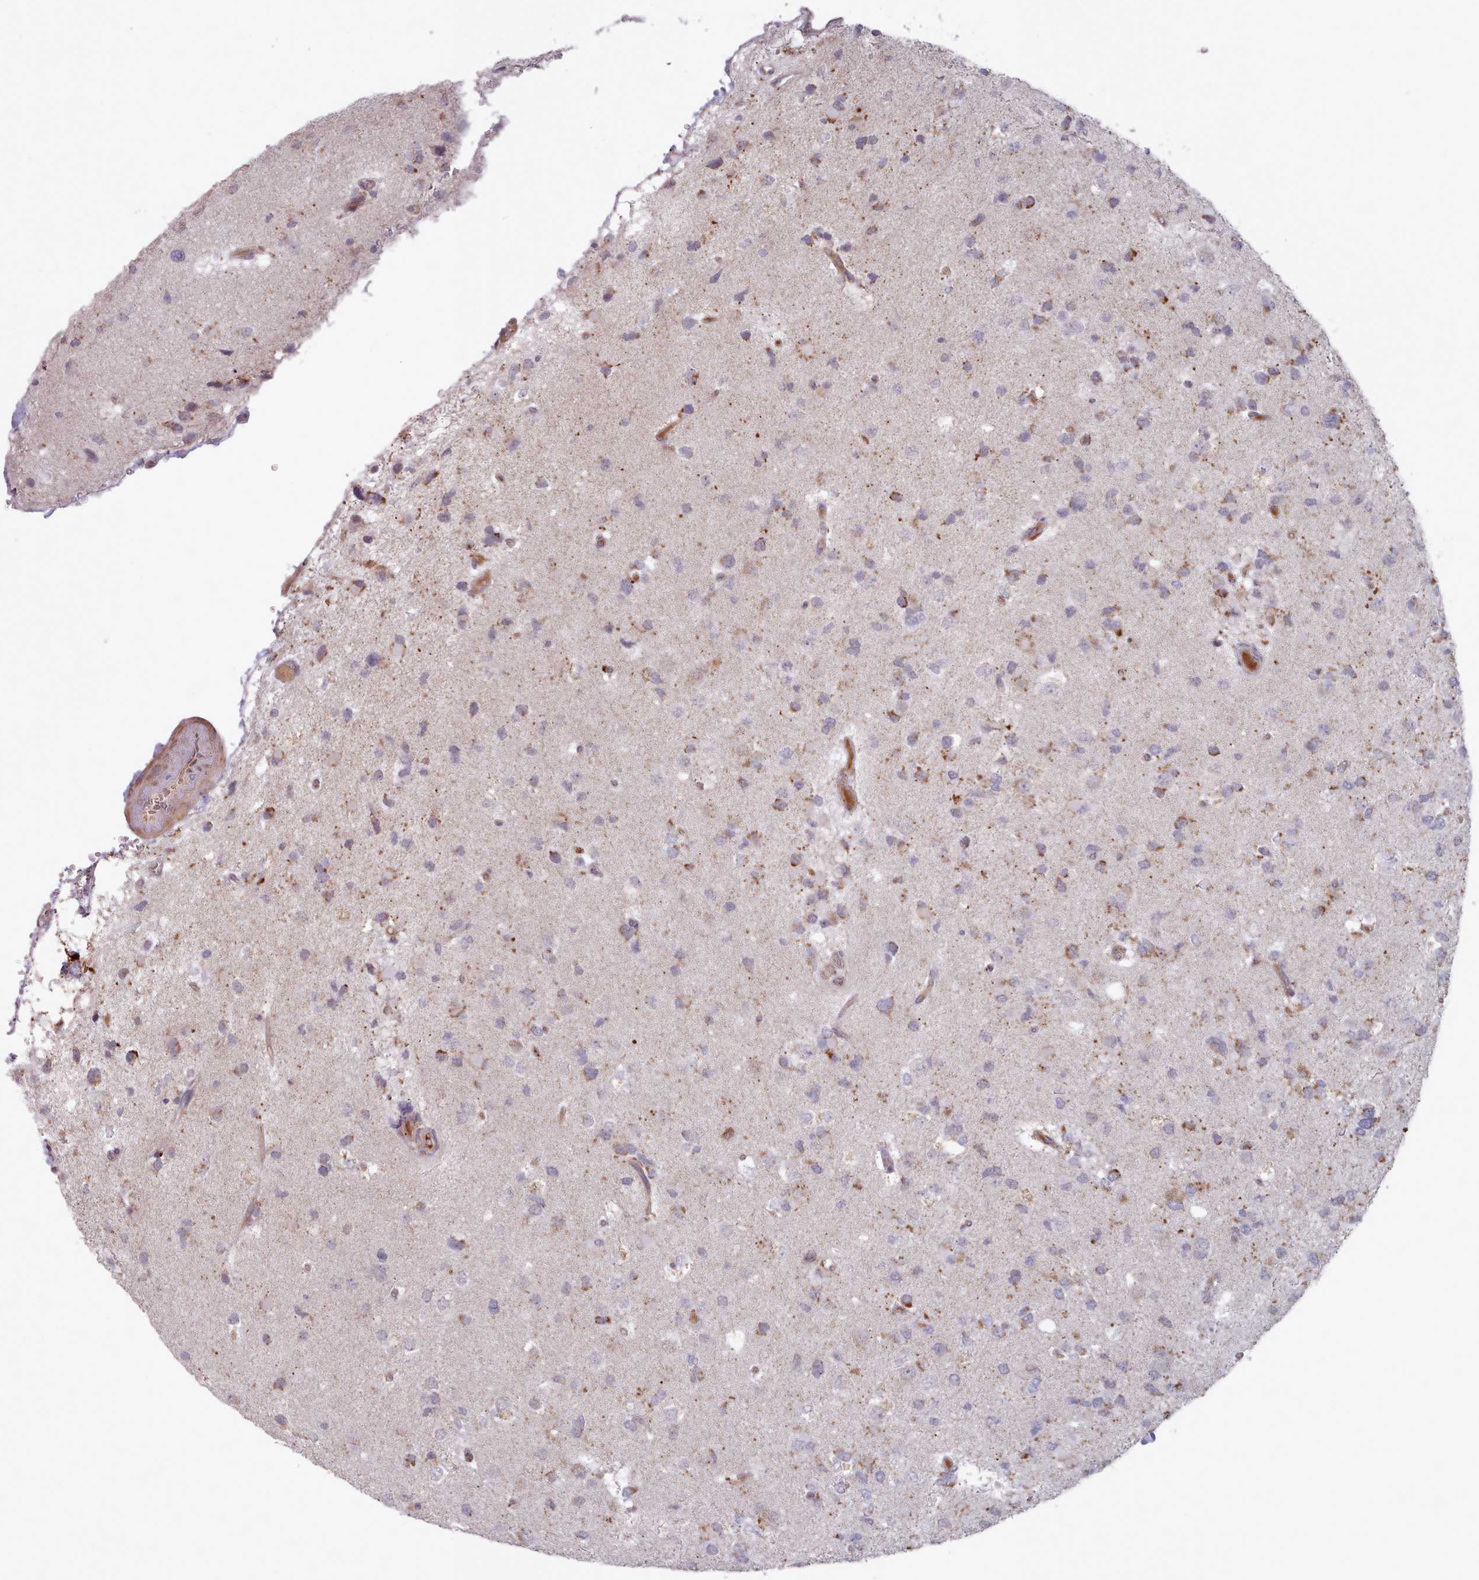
{"staining": {"intensity": "moderate", "quantity": "25%-75%", "location": "cytoplasmic/membranous"}, "tissue": "glioma", "cell_type": "Tumor cells", "image_type": "cancer", "snomed": [{"axis": "morphology", "description": "Glioma, malignant, High grade"}, {"axis": "topography", "description": "Brain"}], "caption": "IHC (DAB (3,3'-diaminobenzidine)) staining of glioma demonstrates moderate cytoplasmic/membranous protein staining in about 25%-75% of tumor cells.", "gene": "TRARG1", "patient": {"sex": "male", "age": 53}}